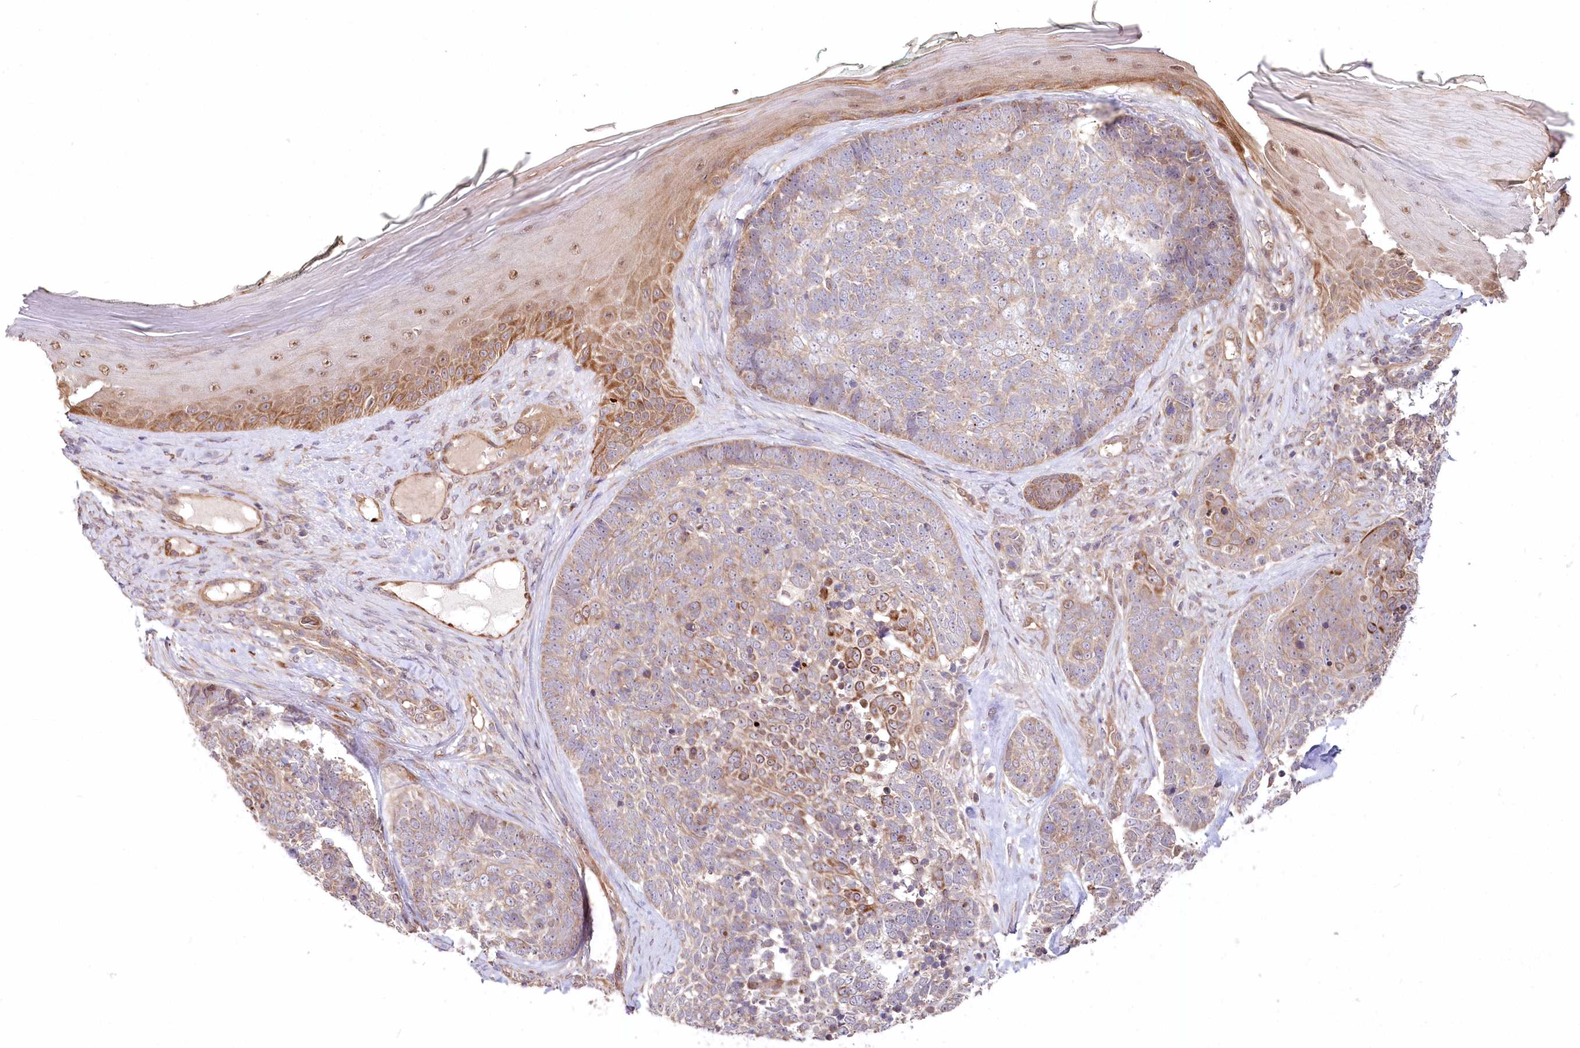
{"staining": {"intensity": "moderate", "quantity": "25%-75%", "location": "cytoplasmic/membranous"}, "tissue": "skin cancer", "cell_type": "Tumor cells", "image_type": "cancer", "snomed": [{"axis": "morphology", "description": "Basal cell carcinoma"}, {"axis": "topography", "description": "Skin"}], "caption": "DAB immunohistochemical staining of human basal cell carcinoma (skin) shows moderate cytoplasmic/membranous protein positivity in approximately 25%-75% of tumor cells.", "gene": "CEP70", "patient": {"sex": "female", "age": 81}}